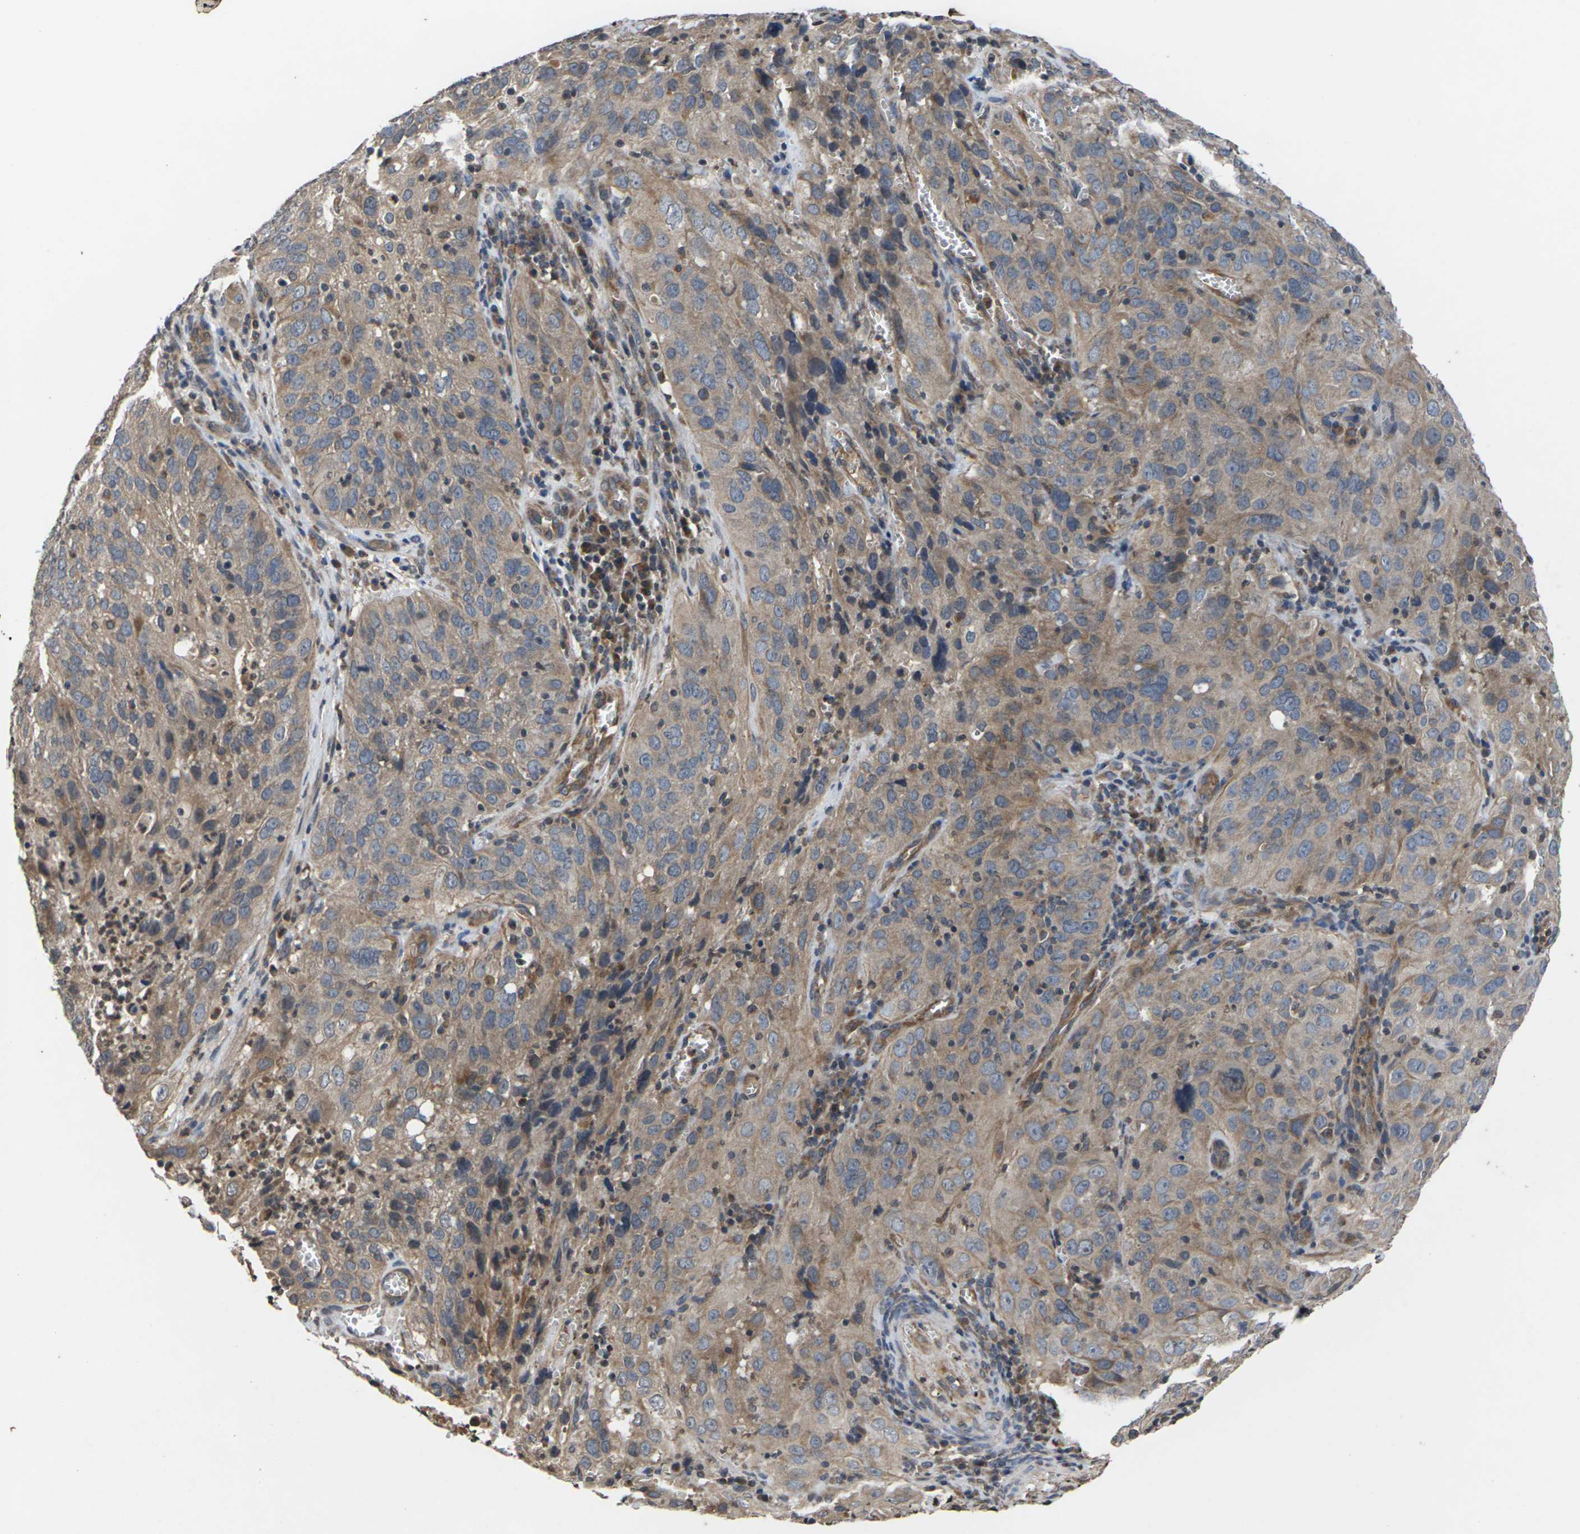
{"staining": {"intensity": "moderate", "quantity": ">75%", "location": "cytoplasmic/membranous"}, "tissue": "cervical cancer", "cell_type": "Tumor cells", "image_type": "cancer", "snomed": [{"axis": "morphology", "description": "Squamous cell carcinoma, NOS"}, {"axis": "topography", "description": "Cervix"}], "caption": "Protein analysis of cervical cancer (squamous cell carcinoma) tissue exhibits moderate cytoplasmic/membranous positivity in approximately >75% of tumor cells.", "gene": "DKK2", "patient": {"sex": "female", "age": 32}}